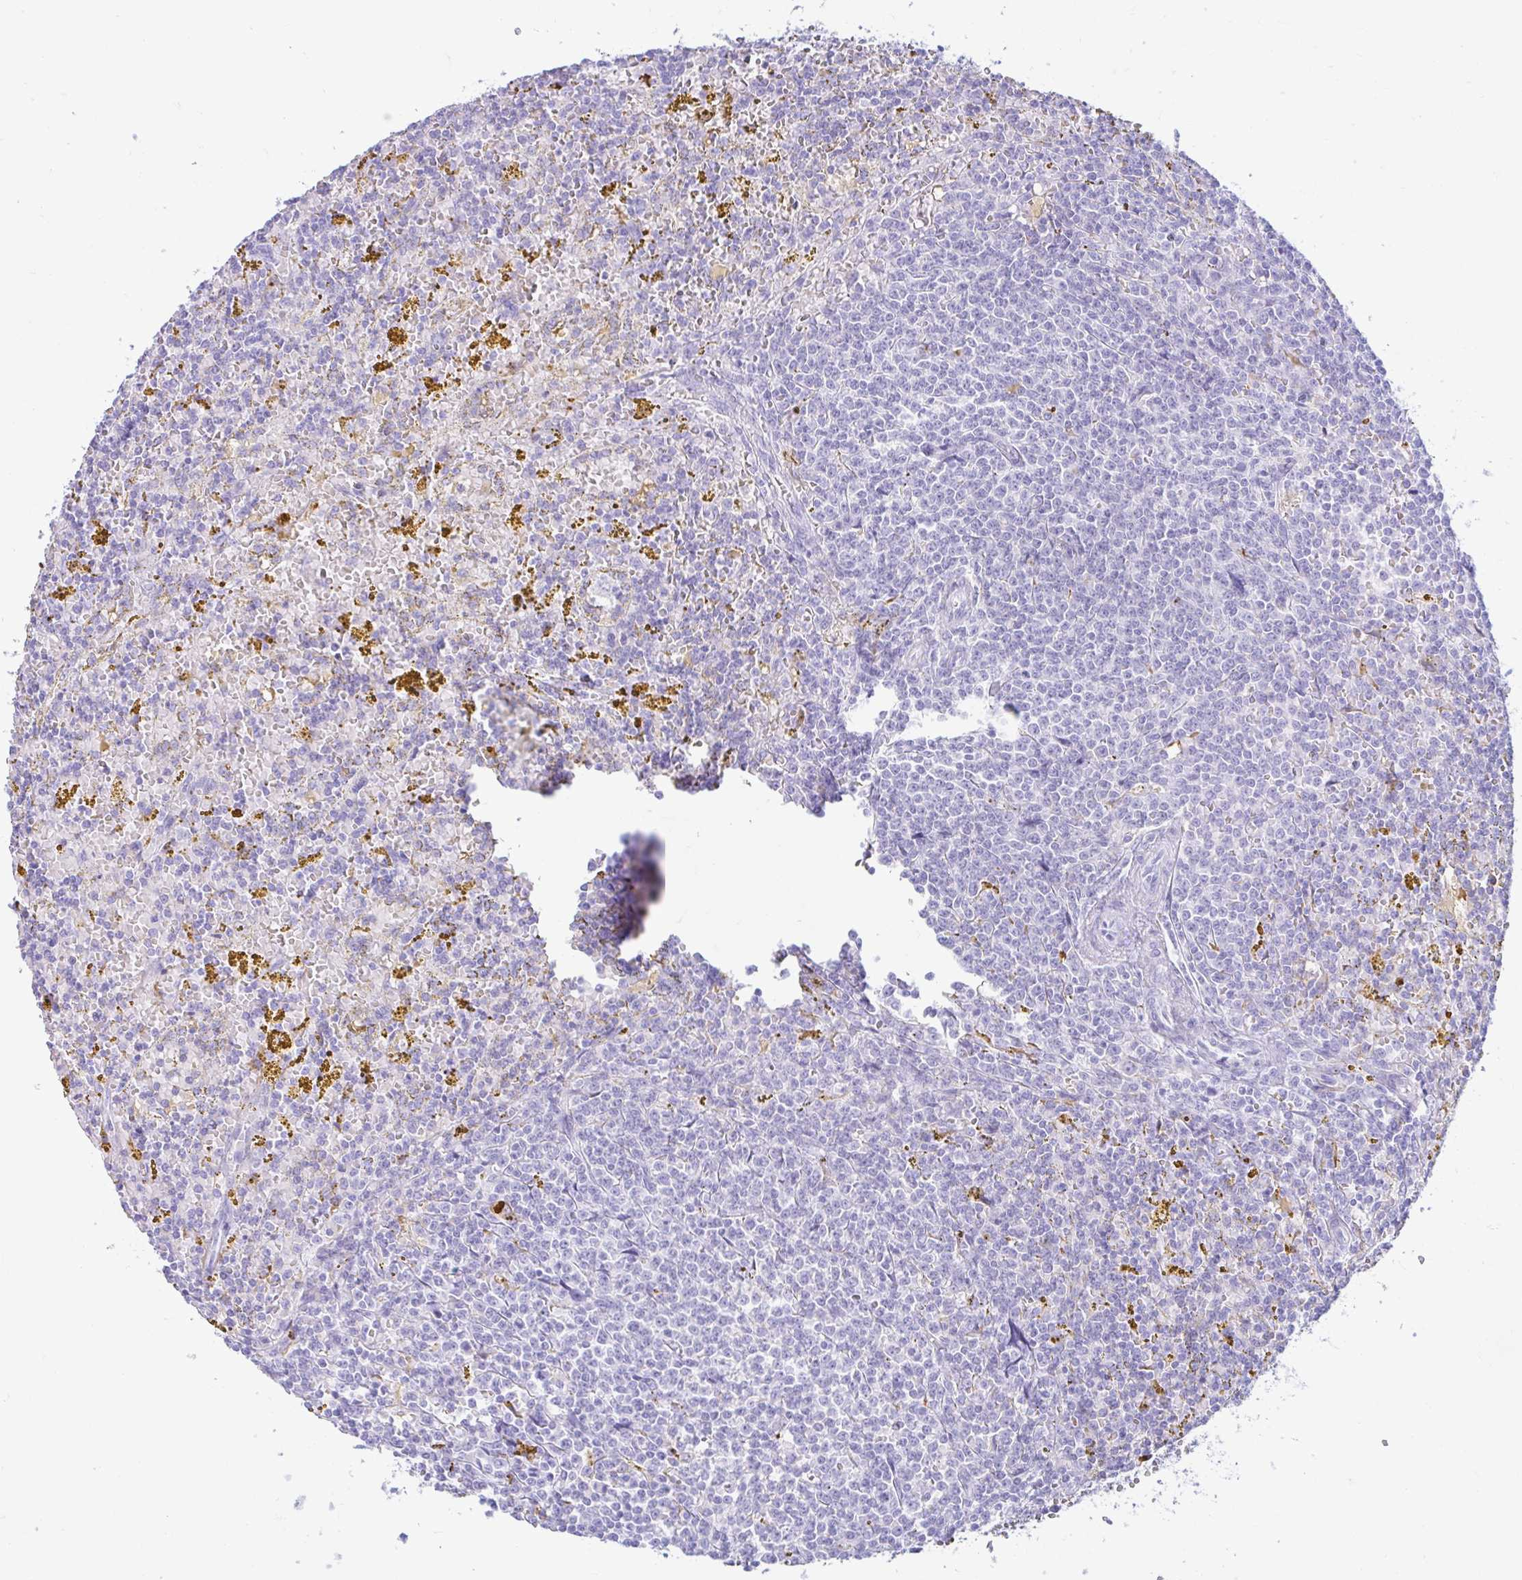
{"staining": {"intensity": "negative", "quantity": "none", "location": "none"}, "tissue": "lymphoma", "cell_type": "Tumor cells", "image_type": "cancer", "snomed": [{"axis": "morphology", "description": "Malignant lymphoma, non-Hodgkin's type, Low grade"}, {"axis": "topography", "description": "Spleen"}, {"axis": "topography", "description": "Lymph node"}], "caption": "IHC micrograph of neoplastic tissue: low-grade malignant lymphoma, non-Hodgkin's type stained with DAB shows no significant protein expression in tumor cells.", "gene": "ERICH6", "patient": {"sex": "female", "age": 66}}